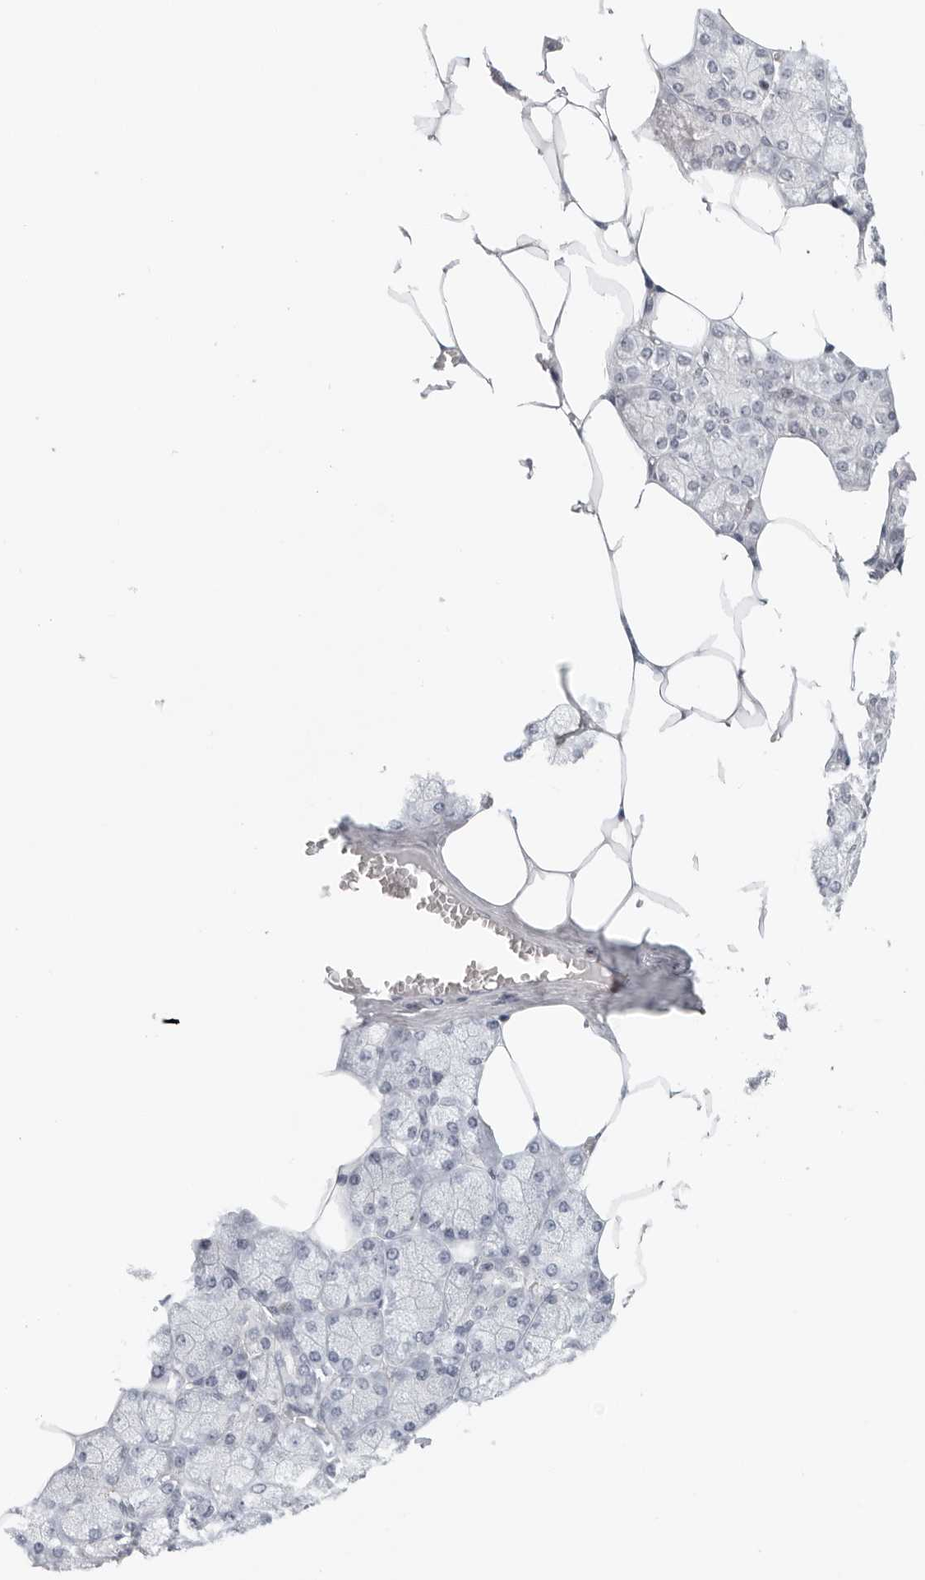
{"staining": {"intensity": "weak", "quantity": "<25%", "location": "nuclear"}, "tissue": "salivary gland", "cell_type": "Glandular cells", "image_type": "normal", "snomed": [{"axis": "morphology", "description": "Normal tissue, NOS"}, {"axis": "topography", "description": "Salivary gland"}], "caption": "Immunohistochemical staining of benign salivary gland exhibits no significant positivity in glandular cells.", "gene": "SUGCT", "patient": {"sex": "male", "age": 62}}